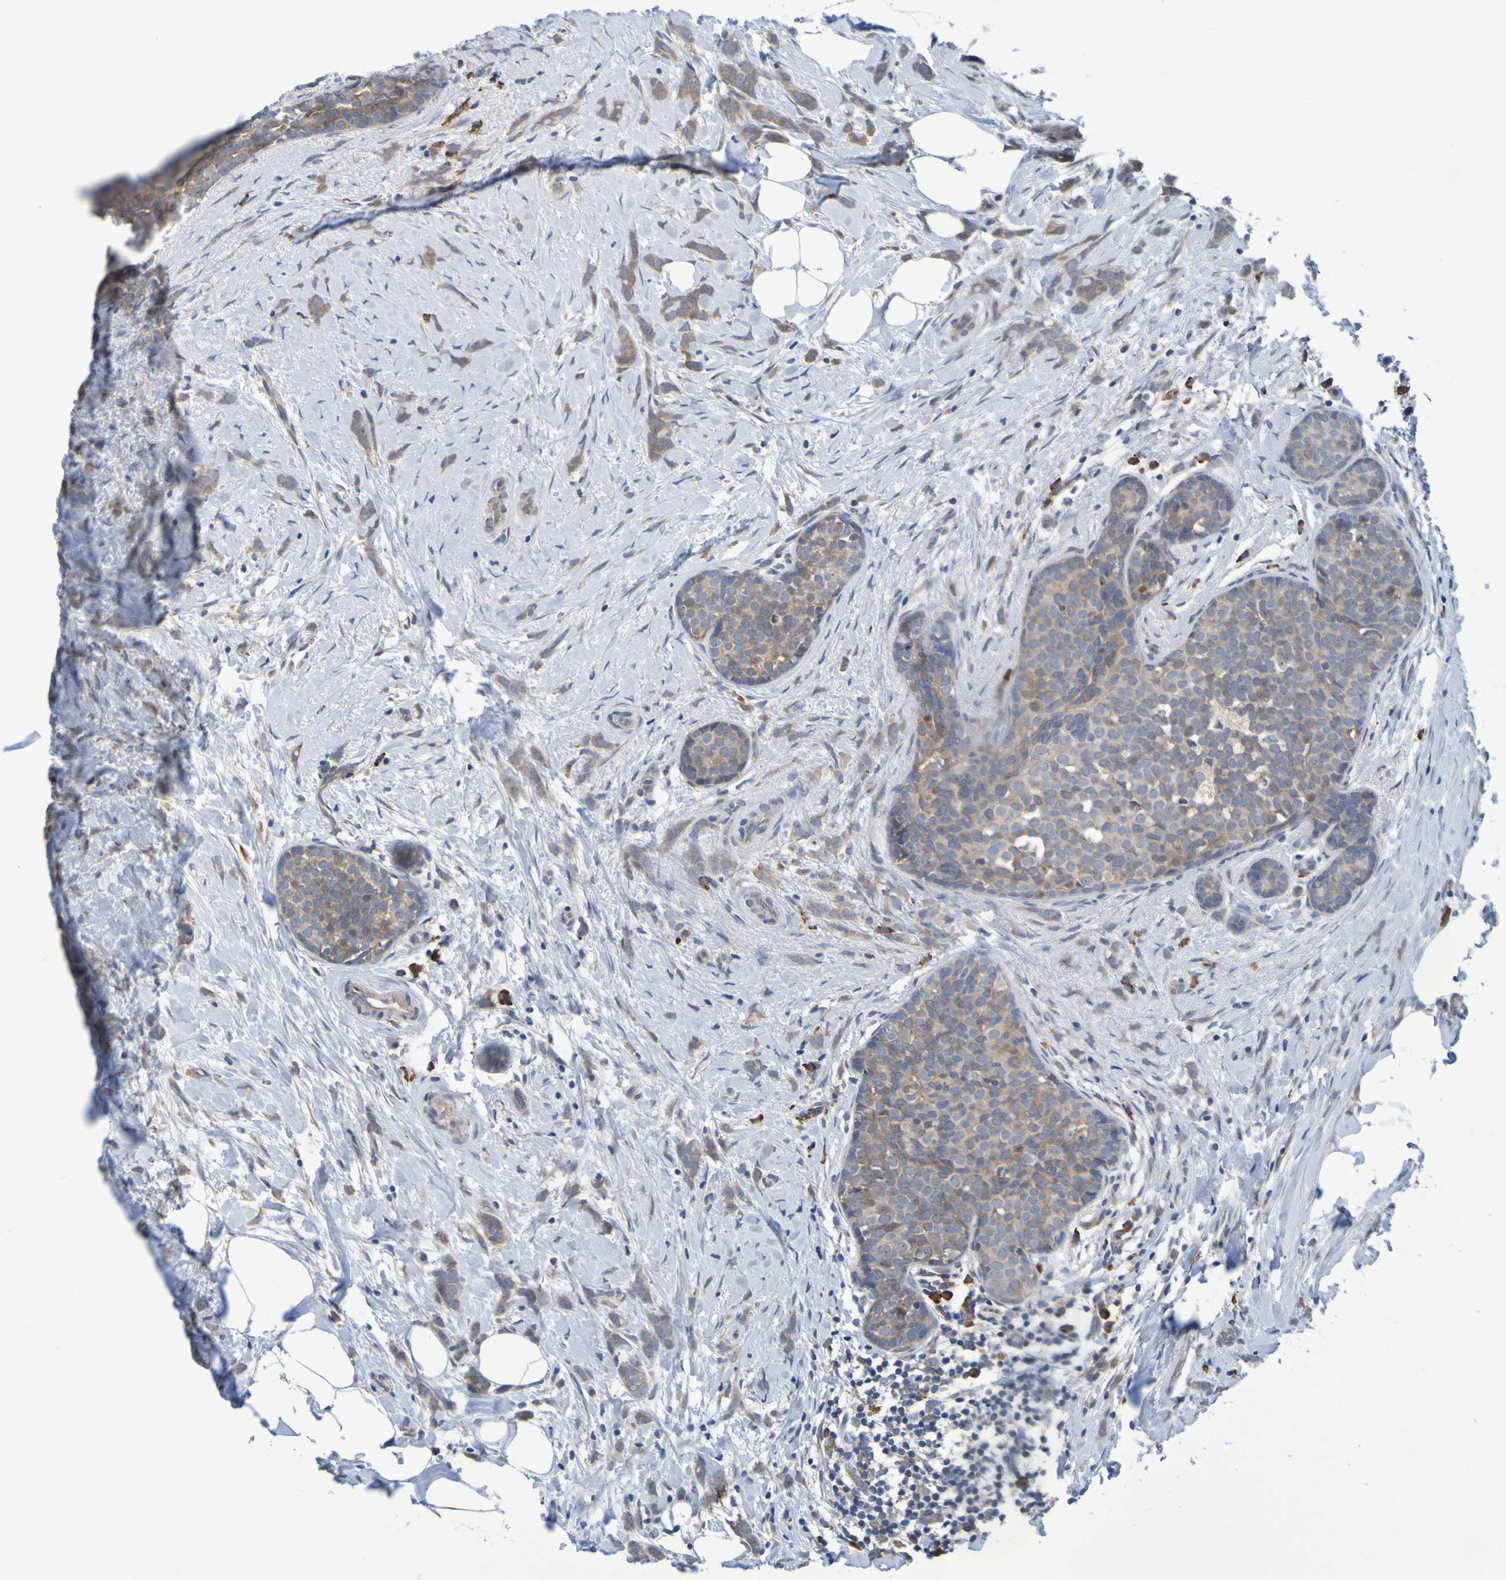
{"staining": {"intensity": "weak", "quantity": ">75%", "location": "cytoplasmic/membranous"}, "tissue": "breast cancer", "cell_type": "Tumor cells", "image_type": "cancer", "snomed": [{"axis": "morphology", "description": "Lobular carcinoma, in situ"}, {"axis": "morphology", "description": "Lobular carcinoma"}, {"axis": "topography", "description": "Breast"}], "caption": "A histopathology image showing weak cytoplasmic/membranous expression in approximately >75% of tumor cells in breast lobular carcinoma, as visualized by brown immunohistochemical staining.", "gene": "CLDN18", "patient": {"sex": "female", "age": 41}}